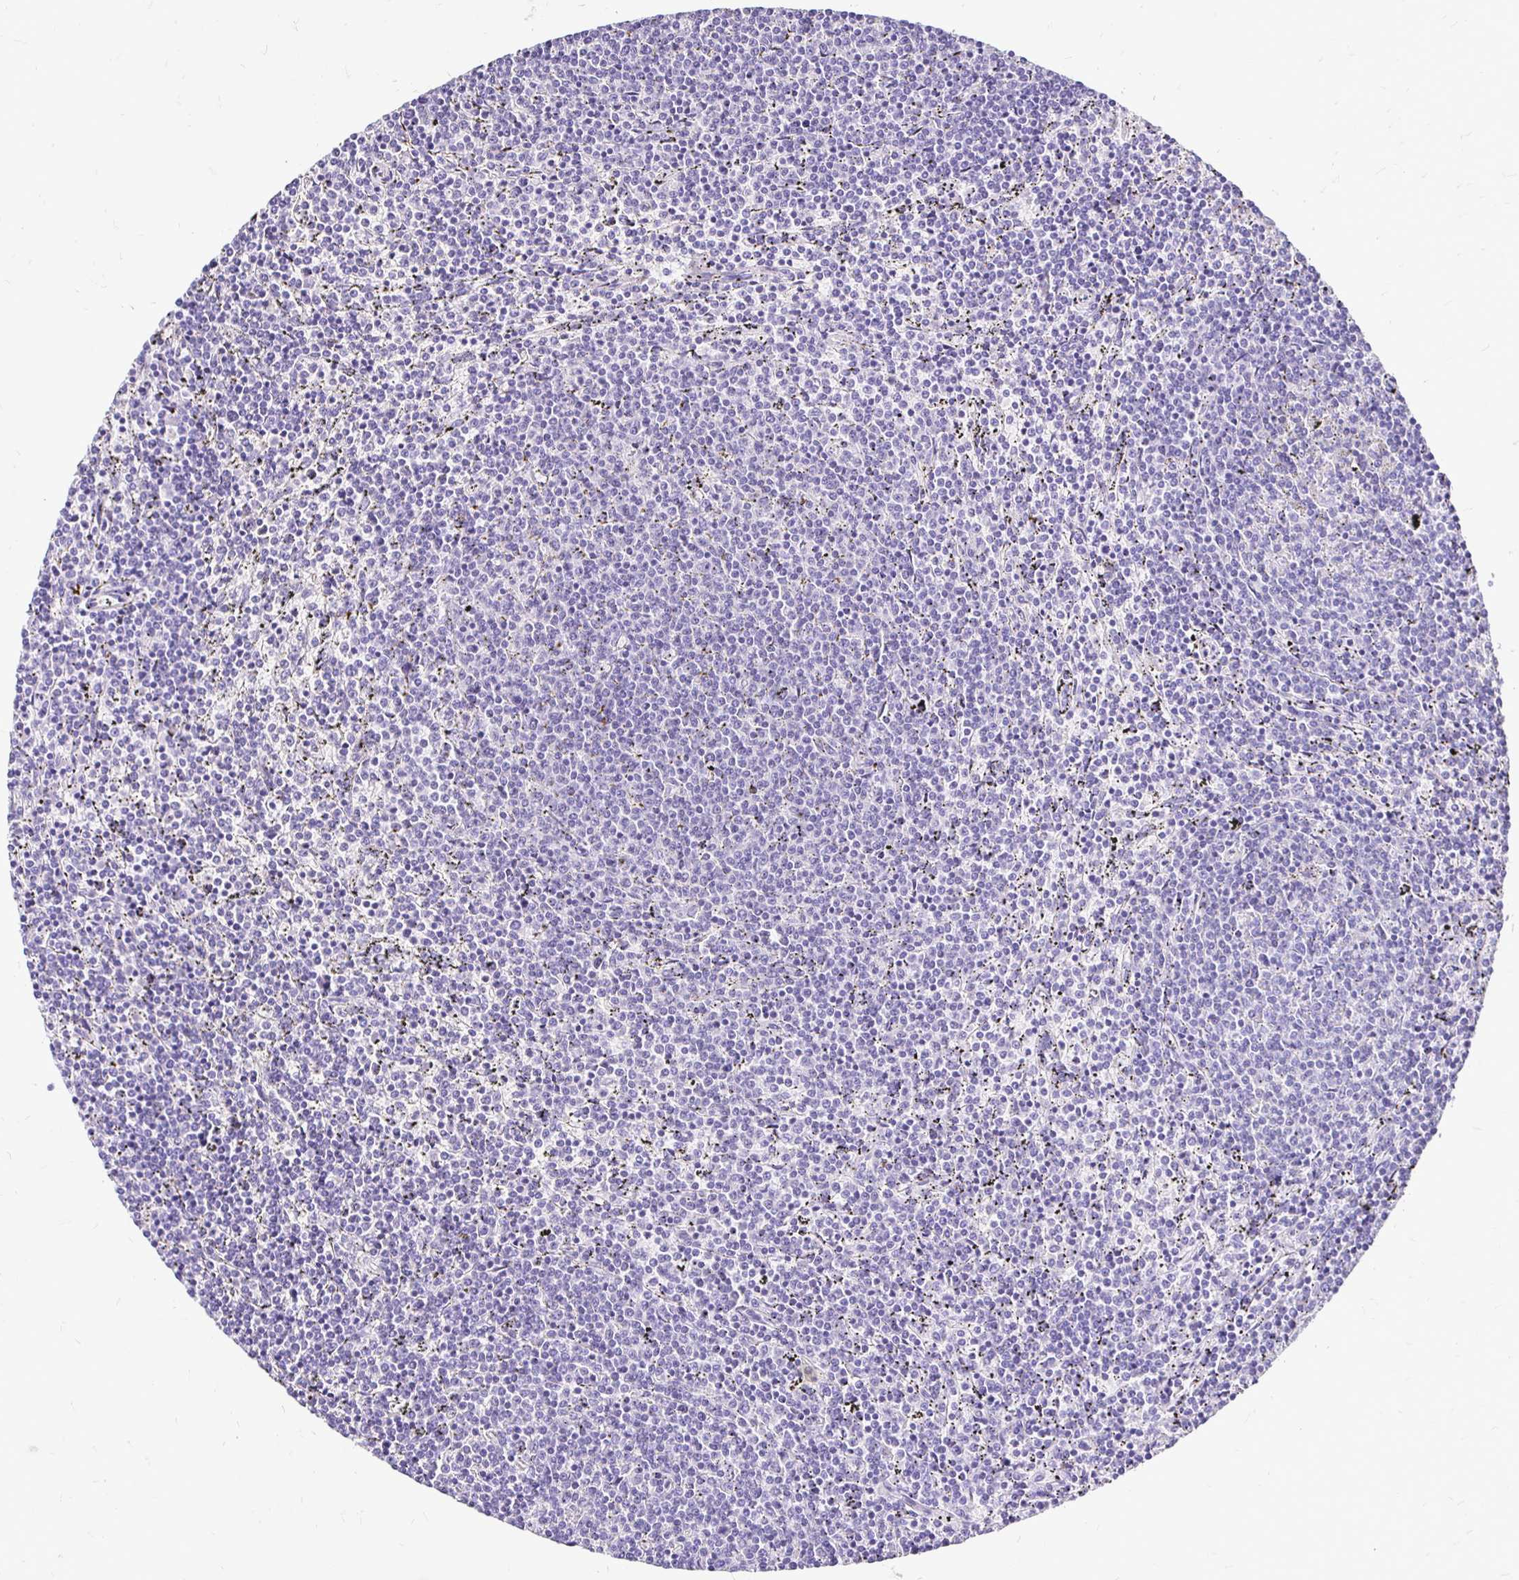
{"staining": {"intensity": "negative", "quantity": "none", "location": "none"}, "tissue": "lymphoma", "cell_type": "Tumor cells", "image_type": "cancer", "snomed": [{"axis": "morphology", "description": "Malignant lymphoma, non-Hodgkin's type, Low grade"}, {"axis": "topography", "description": "Spleen"}], "caption": "High magnification brightfield microscopy of malignant lymphoma, non-Hodgkin's type (low-grade) stained with DAB (3,3'-diaminobenzidine) (brown) and counterstained with hematoxylin (blue): tumor cells show no significant staining.", "gene": "TAF1D", "patient": {"sex": "female", "age": 50}}